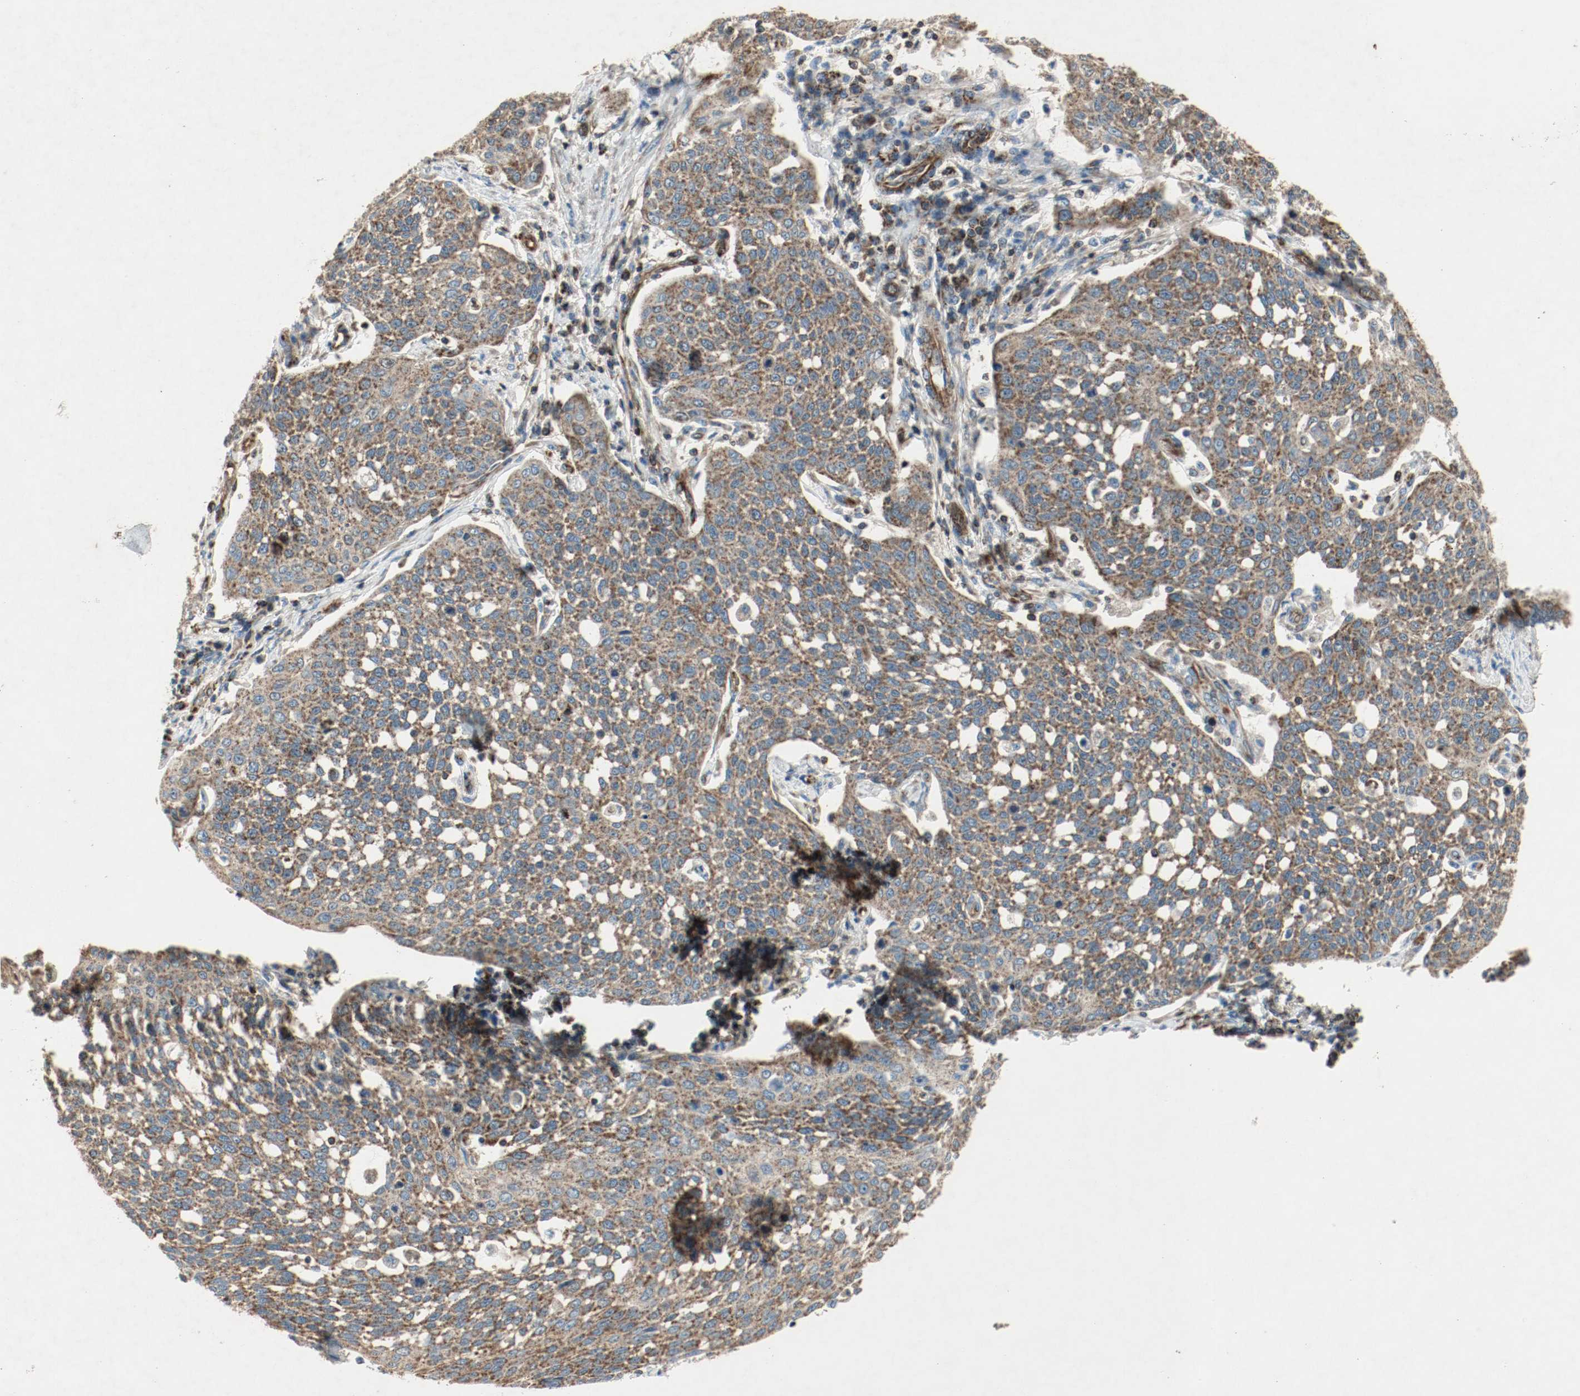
{"staining": {"intensity": "strong", "quantity": ">75%", "location": "cytoplasmic/membranous"}, "tissue": "cervical cancer", "cell_type": "Tumor cells", "image_type": "cancer", "snomed": [{"axis": "morphology", "description": "Squamous cell carcinoma, NOS"}, {"axis": "topography", "description": "Cervix"}], "caption": "Cervical cancer was stained to show a protein in brown. There is high levels of strong cytoplasmic/membranous expression in approximately >75% of tumor cells.", "gene": "PLCG1", "patient": {"sex": "female", "age": 34}}